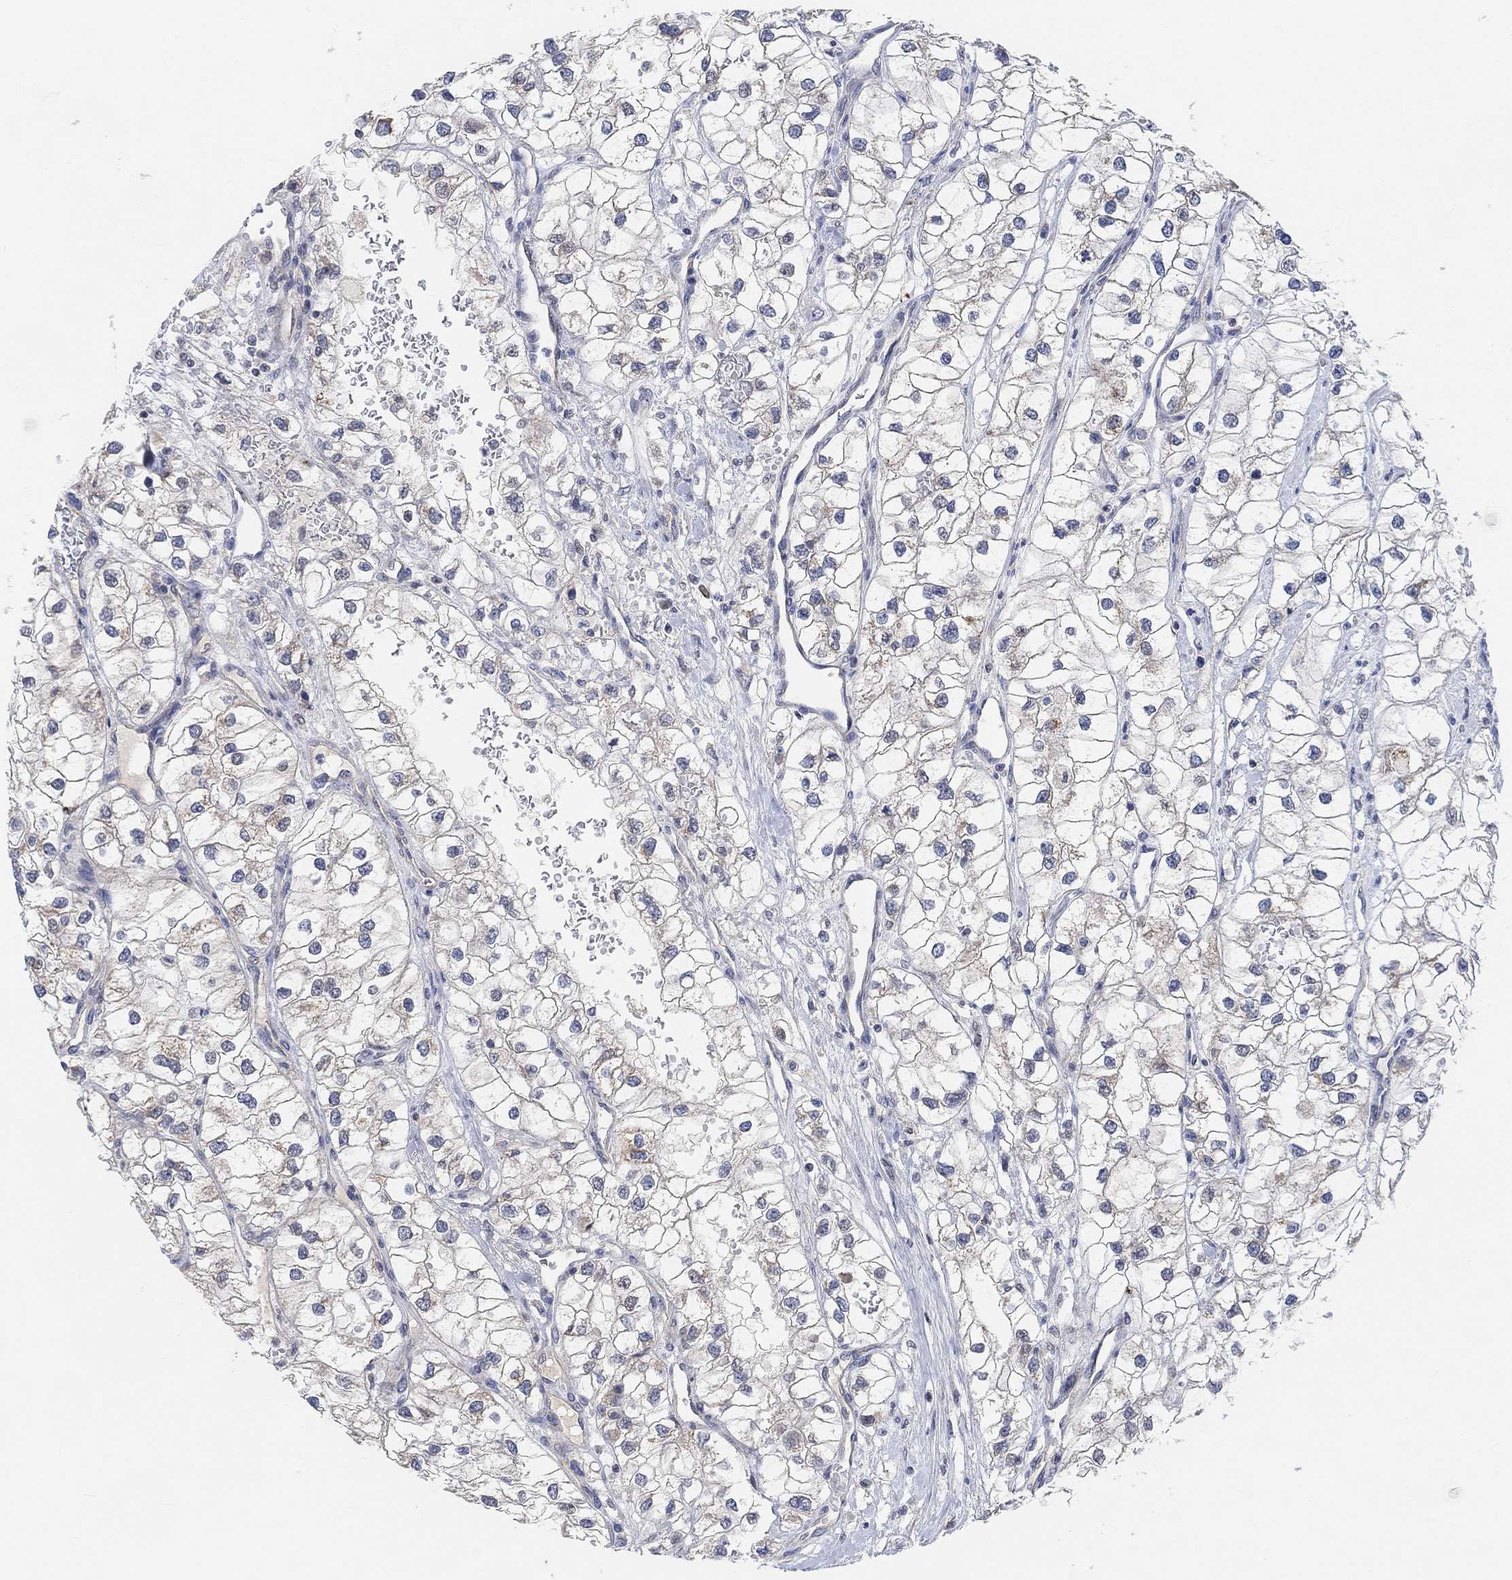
{"staining": {"intensity": "negative", "quantity": "none", "location": "none"}, "tissue": "renal cancer", "cell_type": "Tumor cells", "image_type": "cancer", "snomed": [{"axis": "morphology", "description": "Adenocarcinoma, NOS"}, {"axis": "topography", "description": "Kidney"}], "caption": "This micrograph is of renal cancer (adenocarcinoma) stained with immunohistochemistry (IHC) to label a protein in brown with the nuclei are counter-stained blue. There is no expression in tumor cells.", "gene": "HCRTR1", "patient": {"sex": "male", "age": 59}}